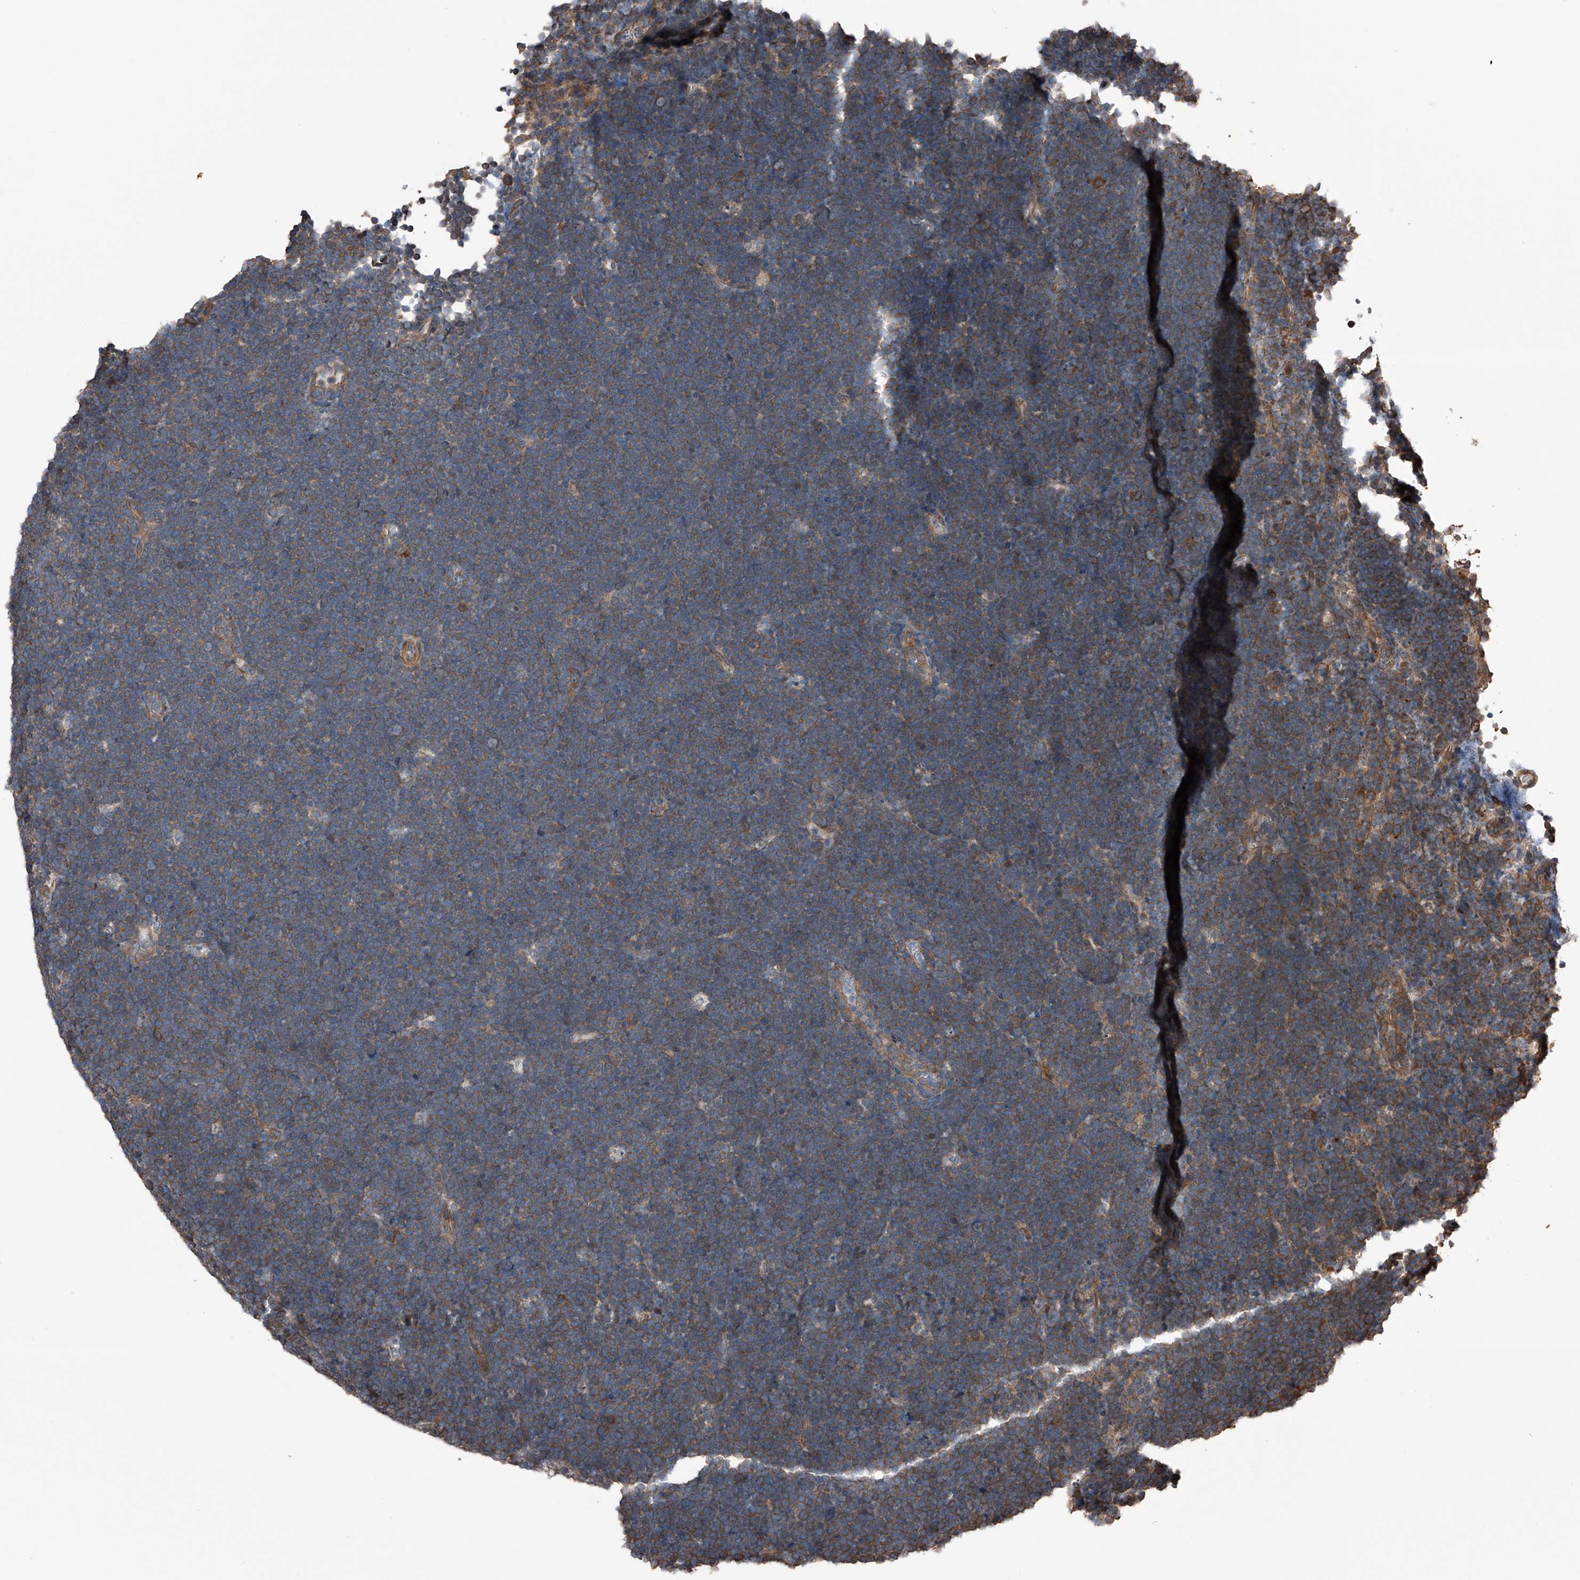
{"staining": {"intensity": "negative", "quantity": "none", "location": "none"}, "tissue": "lymphoma", "cell_type": "Tumor cells", "image_type": "cancer", "snomed": [{"axis": "morphology", "description": "Malignant lymphoma, non-Hodgkin's type, High grade"}, {"axis": "topography", "description": "Lymph node"}], "caption": "IHC of lymphoma displays no staining in tumor cells. Brightfield microscopy of immunohistochemistry (IHC) stained with DAB (brown) and hematoxylin (blue), captured at high magnification.", "gene": "KCNJ2", "patient": {"sex": "male", "age": 13}}